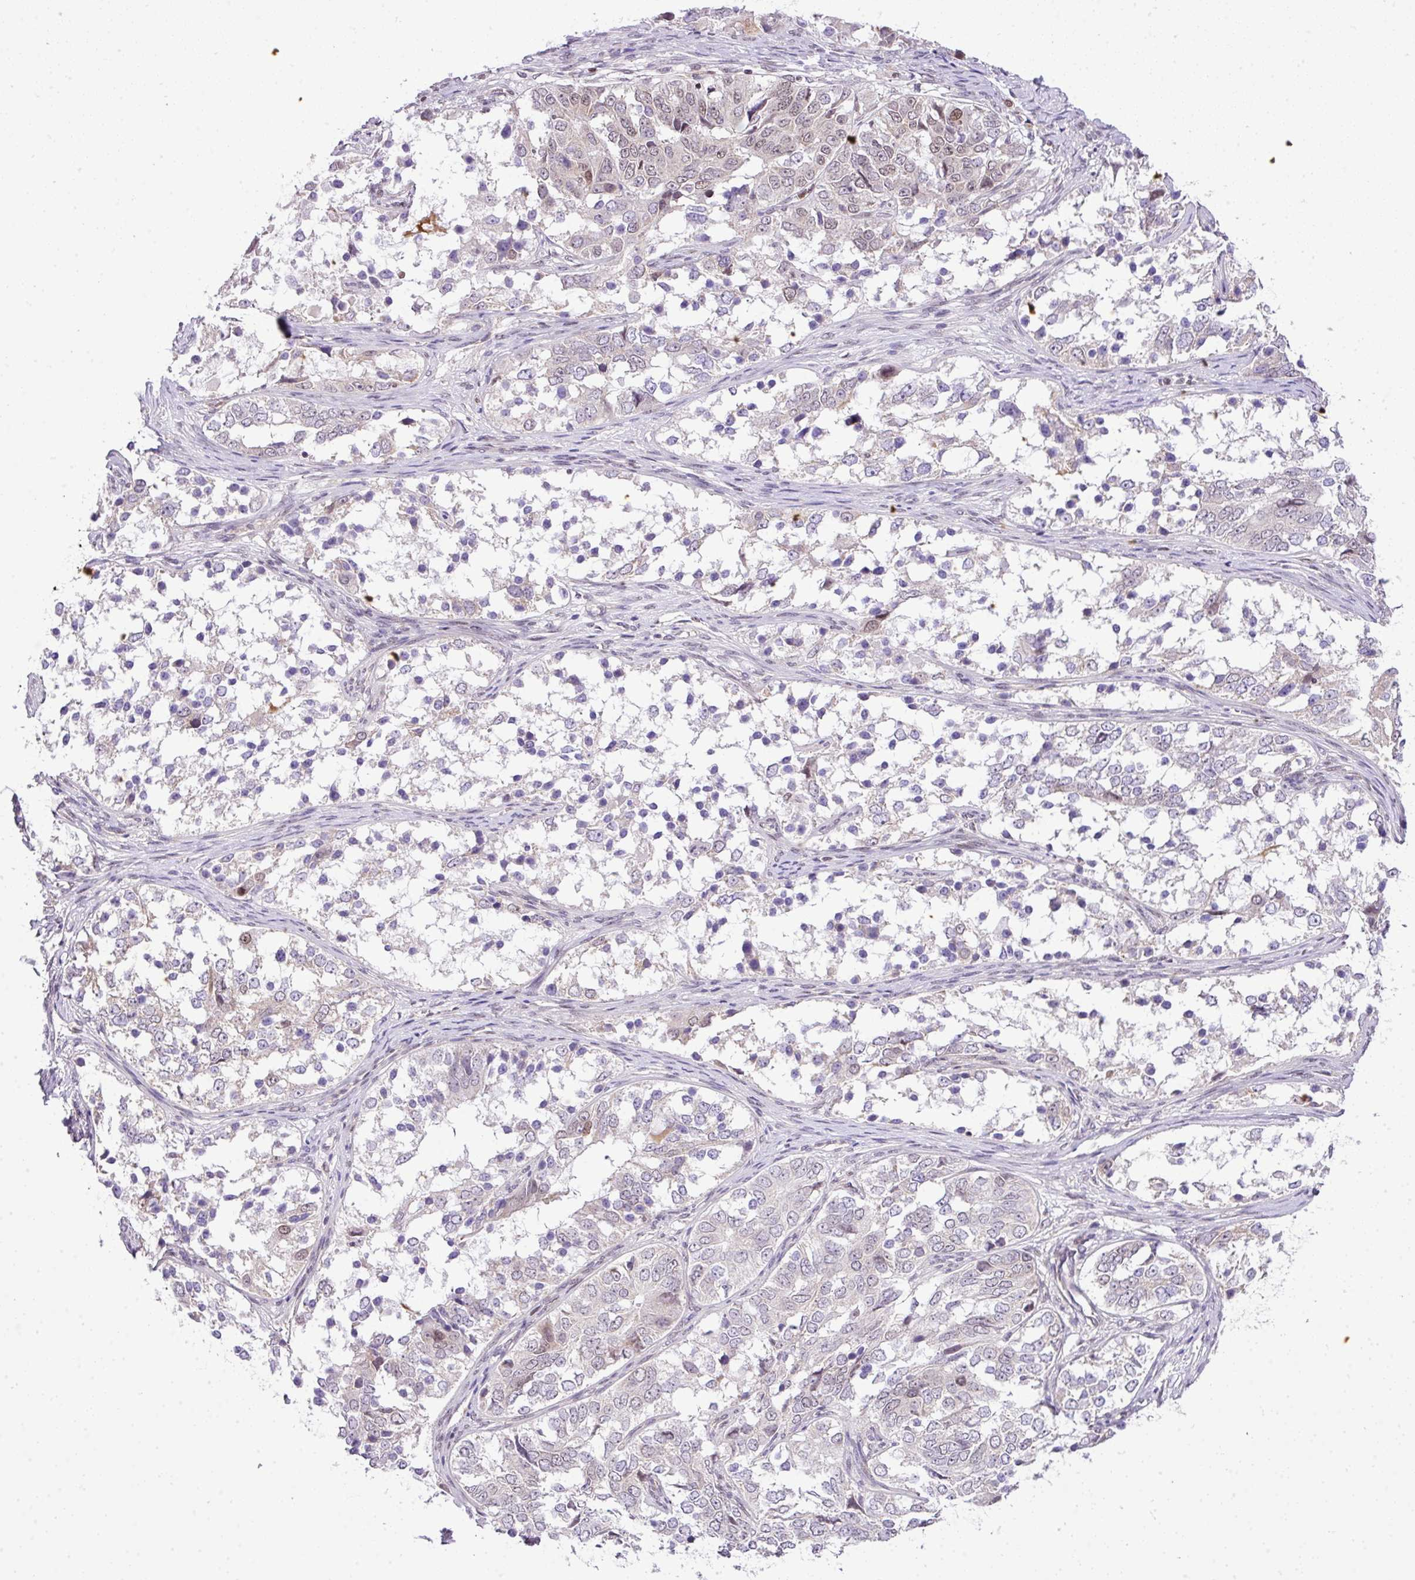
{"staining": {"intensity": "negative", "quantity": "none", "location": "none"}, "tissue": "ovarian cancer", "cell_type": "Tumor cells", "image_type": "cancer", "snomed": [{"axis": "morphology", "description": "Carcinoma, endometroid"}, {"axis": "topography", "description": "Ovary"}], "caption": "This image is of ovarian cancer (endometroid carcinoma) stained with immunohistochemistry (IHC) to label a protein in brown with the nuclei are counter-stained blue. There is no positivity in tumor cells.", "gene": "CCDC137", "patient": {"sex": "female", "age": 51}}